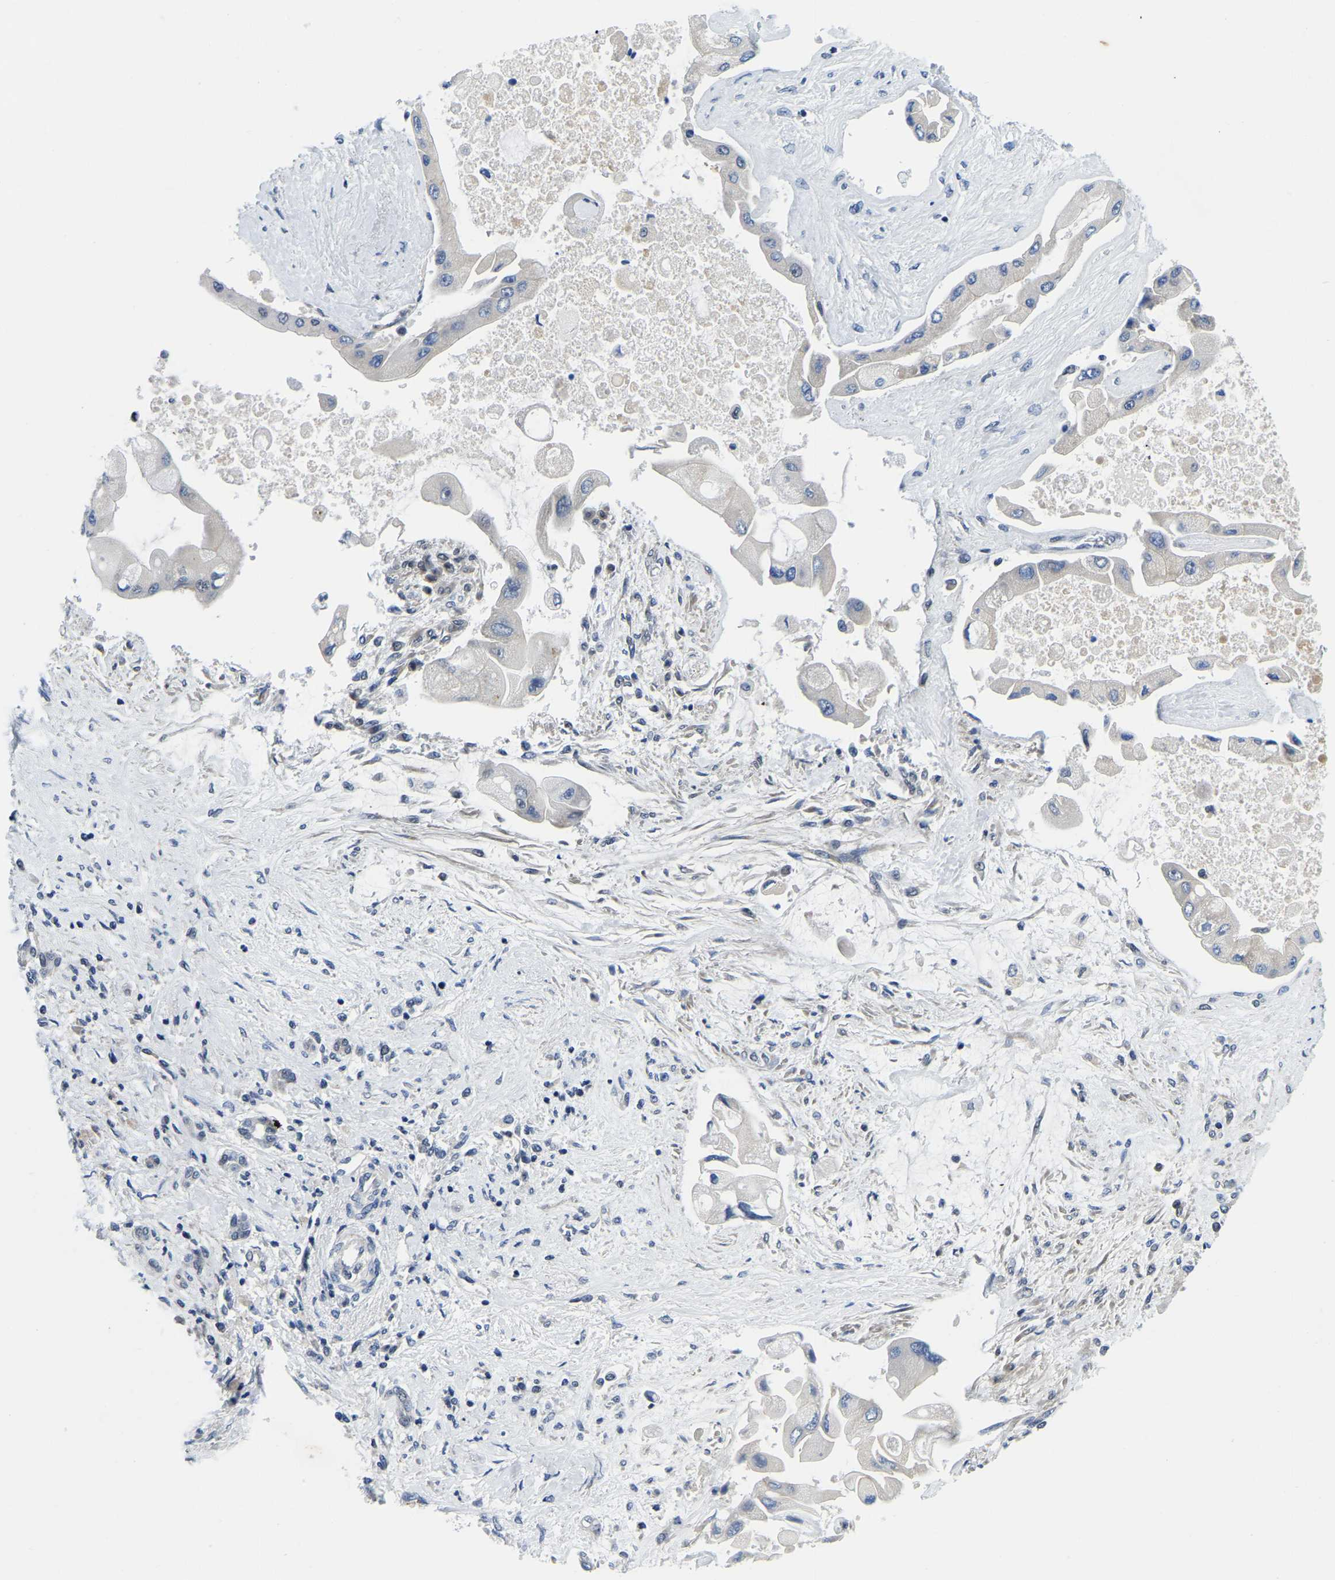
{"staining": {"intensity": "negative", "quantity": "none", "location": "none"}, "tissue": "liver cancer", "cell_type": "Tumor cells", "image_type": "cancer", "snomed": [{"axis": "morphology", "description": "Cholangiocarcinoma"}, {"axis": "topography", "description": "Liver"}], "caption": "An IHC photomicrograph of liver cholangiocarcinoma is shown. There is no staining in tumor cells of liver cholangiocarcinoma.", "gene": "POLDIP3", "patient": {"sex": "male", "age": 50}}